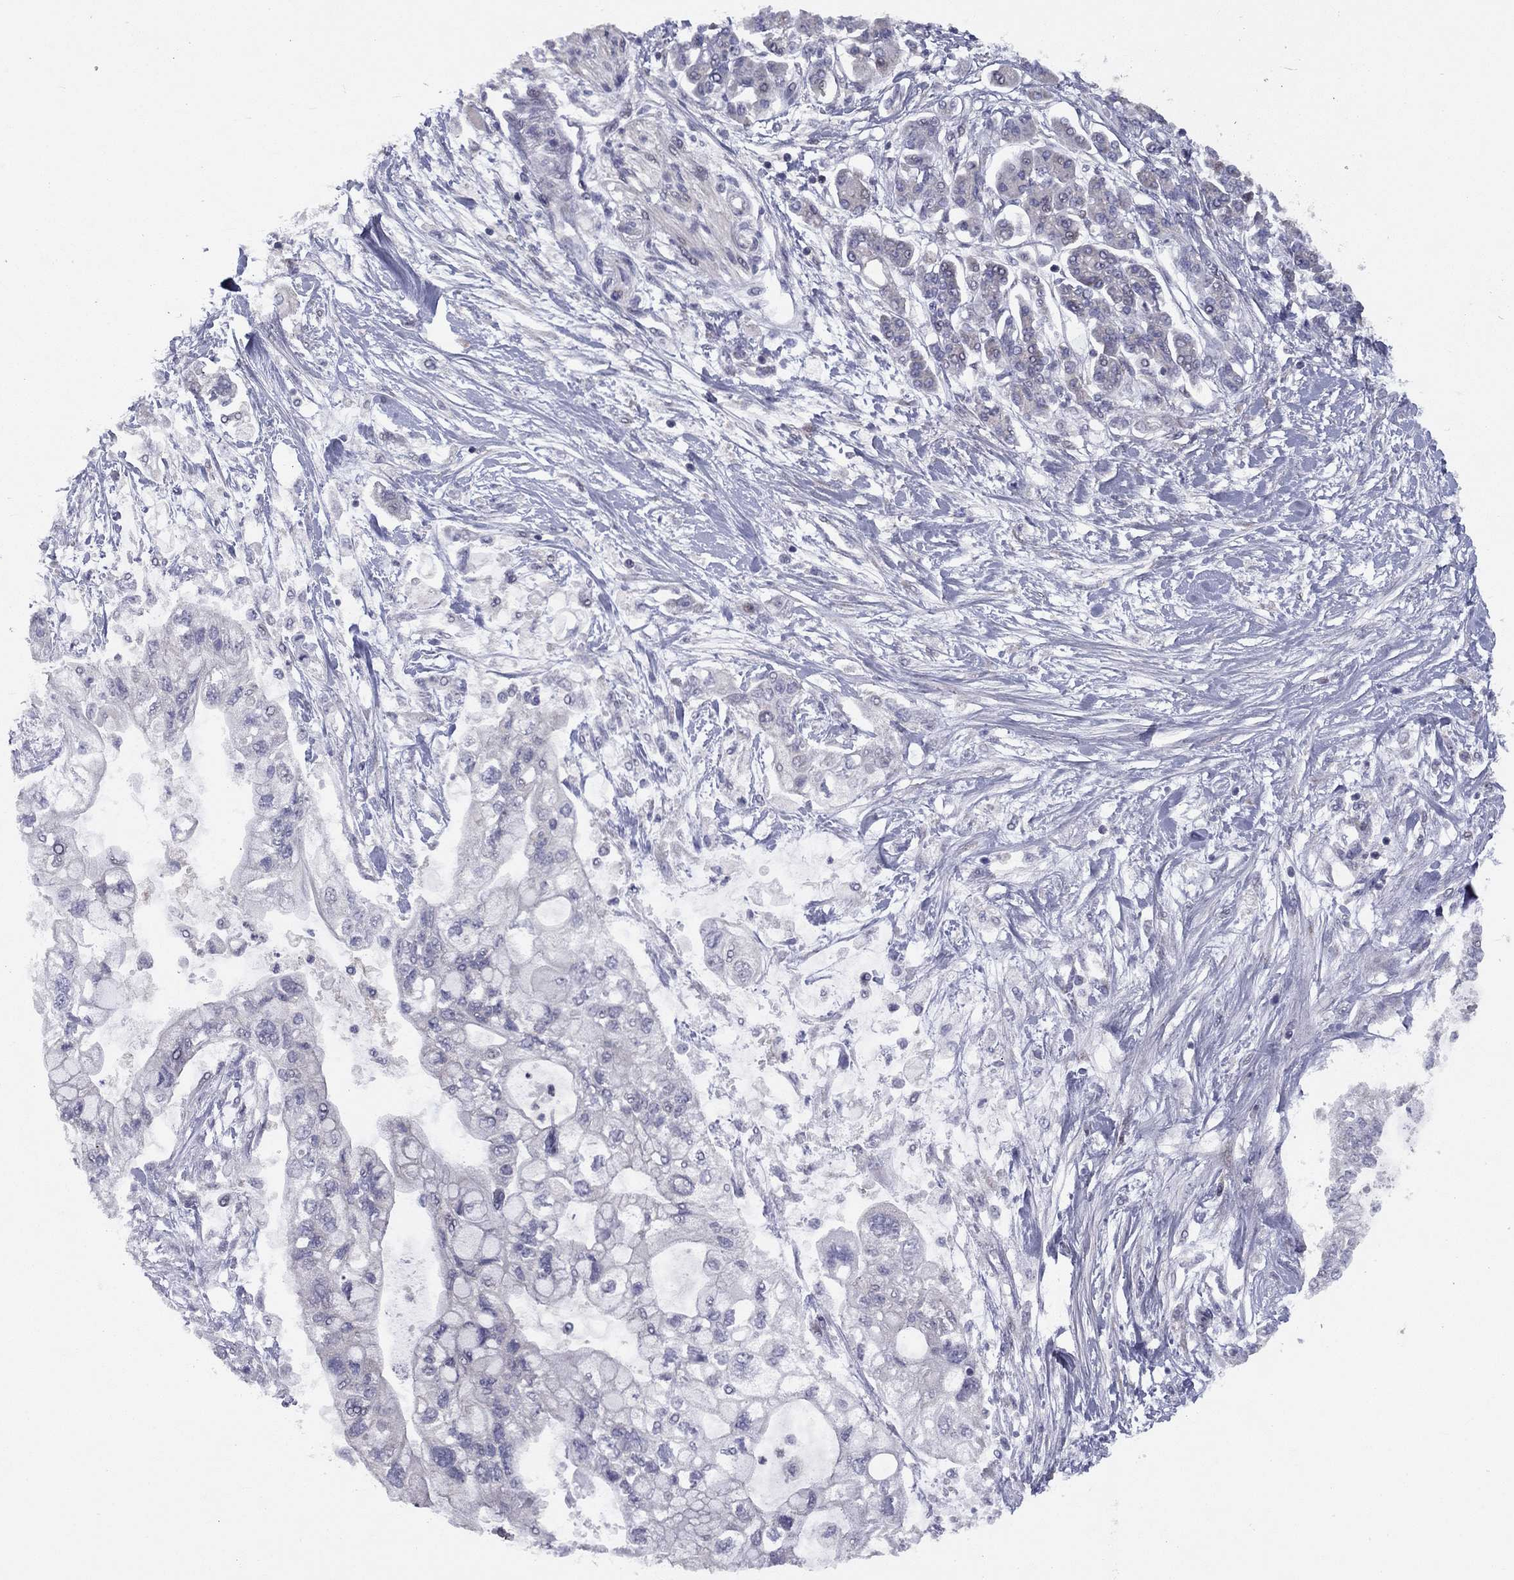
{"staining": {"intensity": "negative", "quantity": "none", "location": "none"}, "tissue": "pancreatic cancer", "cell_type": "Tumor cells", "image_type": "cancer", "snomed": [{"axis": "morphology", "description": "Adenocarcinoma, NOS"}, {"axis": "topography", "description": "Pancreas"}], "caption": "An immunohistochemistry (IHC) image of pancreatic cancer (adenocarcinoma) is shown. There is no staining in tumor cells of pancreatic cancer (adenocarcinoma).", "gene": "DUSP7", "patient": {"sex": "female", "age": 77}}